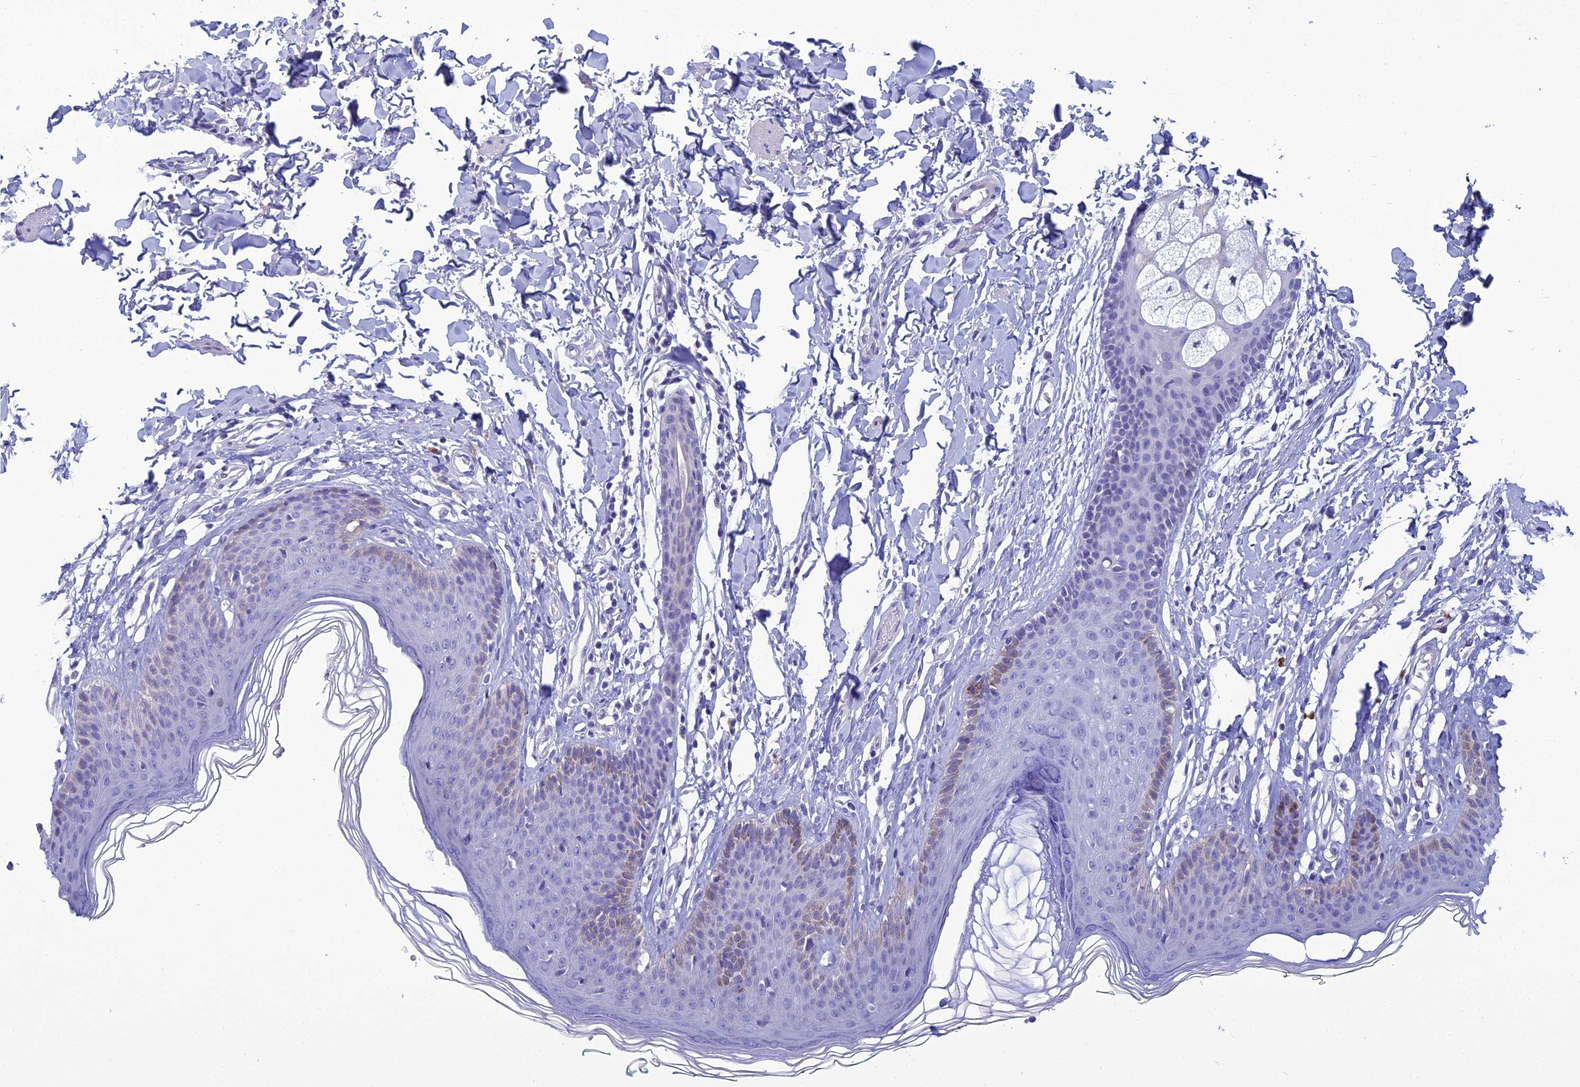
{"staining": {"intensity": "weak", "quantity": "<25%", "location": "cytoplasmic/membranous"}, "tissue": "skin", "cell_type": "Epidermal cells", "image_type": "normal", "snomed": [{"axis": "morphology", "description": "Normal tissue, NOS"}, {"axis": "morphology", "description": "Squamous cell carcinoma, NOS"}, {"axis": "topography", "description": "Vulva"}], "caption": "High power microscopy micrograph of an IHC photomicrograph of unremarkable skin, revealing no significant positivity in epidermal cells.", "gene": "CRB2", "patient": {"sex": "female", "age": 85}}